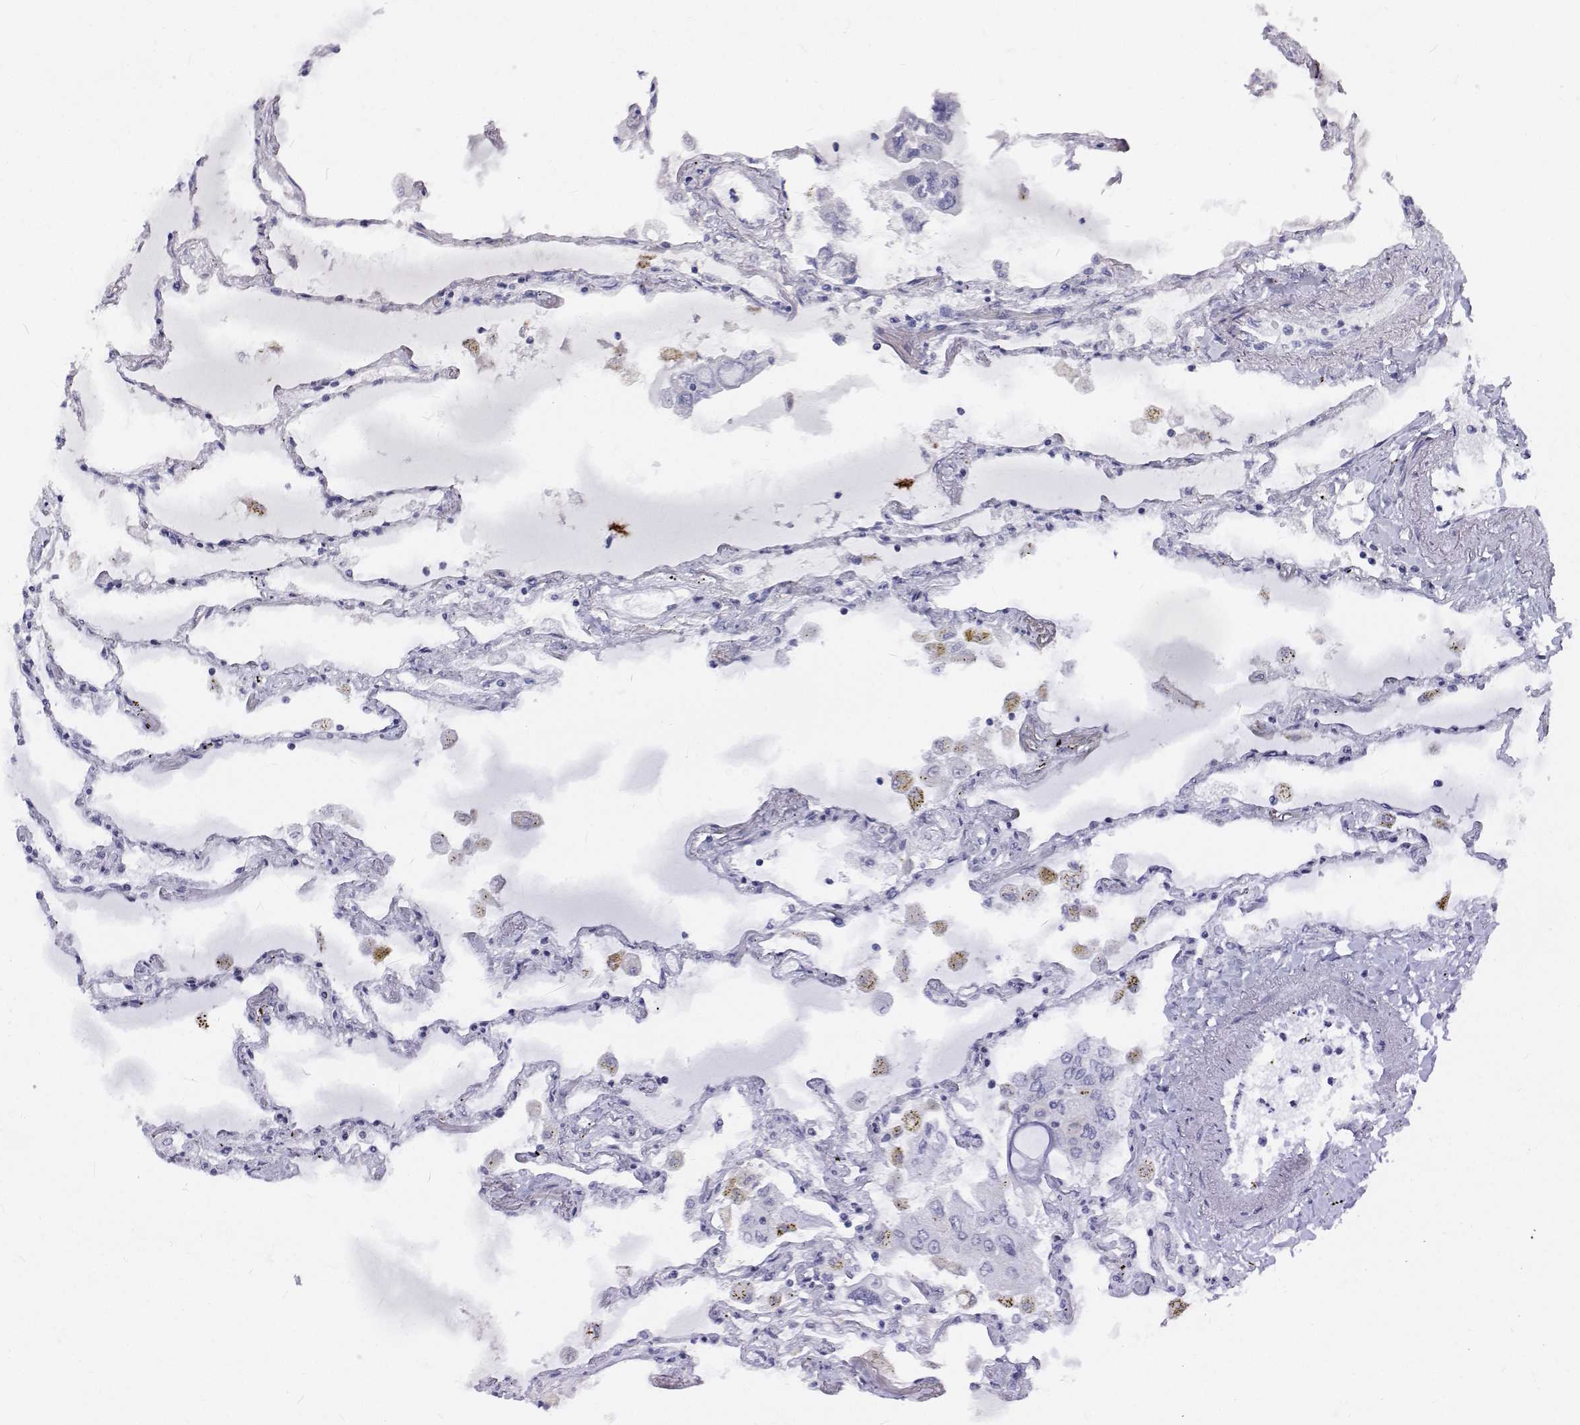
{"staining": {"intensity": "negative", "quantity": "none", "location": "none"}, "tissue": "lung", "cell_type": "Alveolar cells", "image_type": "normal", "snomed": [{"axis": "morphology", "description": "Normal tissue, NOS"}, {"axis": "morphology", "description": "Adenocarcinoma, NOS"}, {"axis": "topography", "description": "Cartilage tissue"}, {"axis": "topography", "description": "Lung"}], "caption": "Immunohistochemical staining of normal lung displays no significant positivity in alveolar cells.", "gene": "NCR2", "patient": {"sex": "female", "age": 67}}